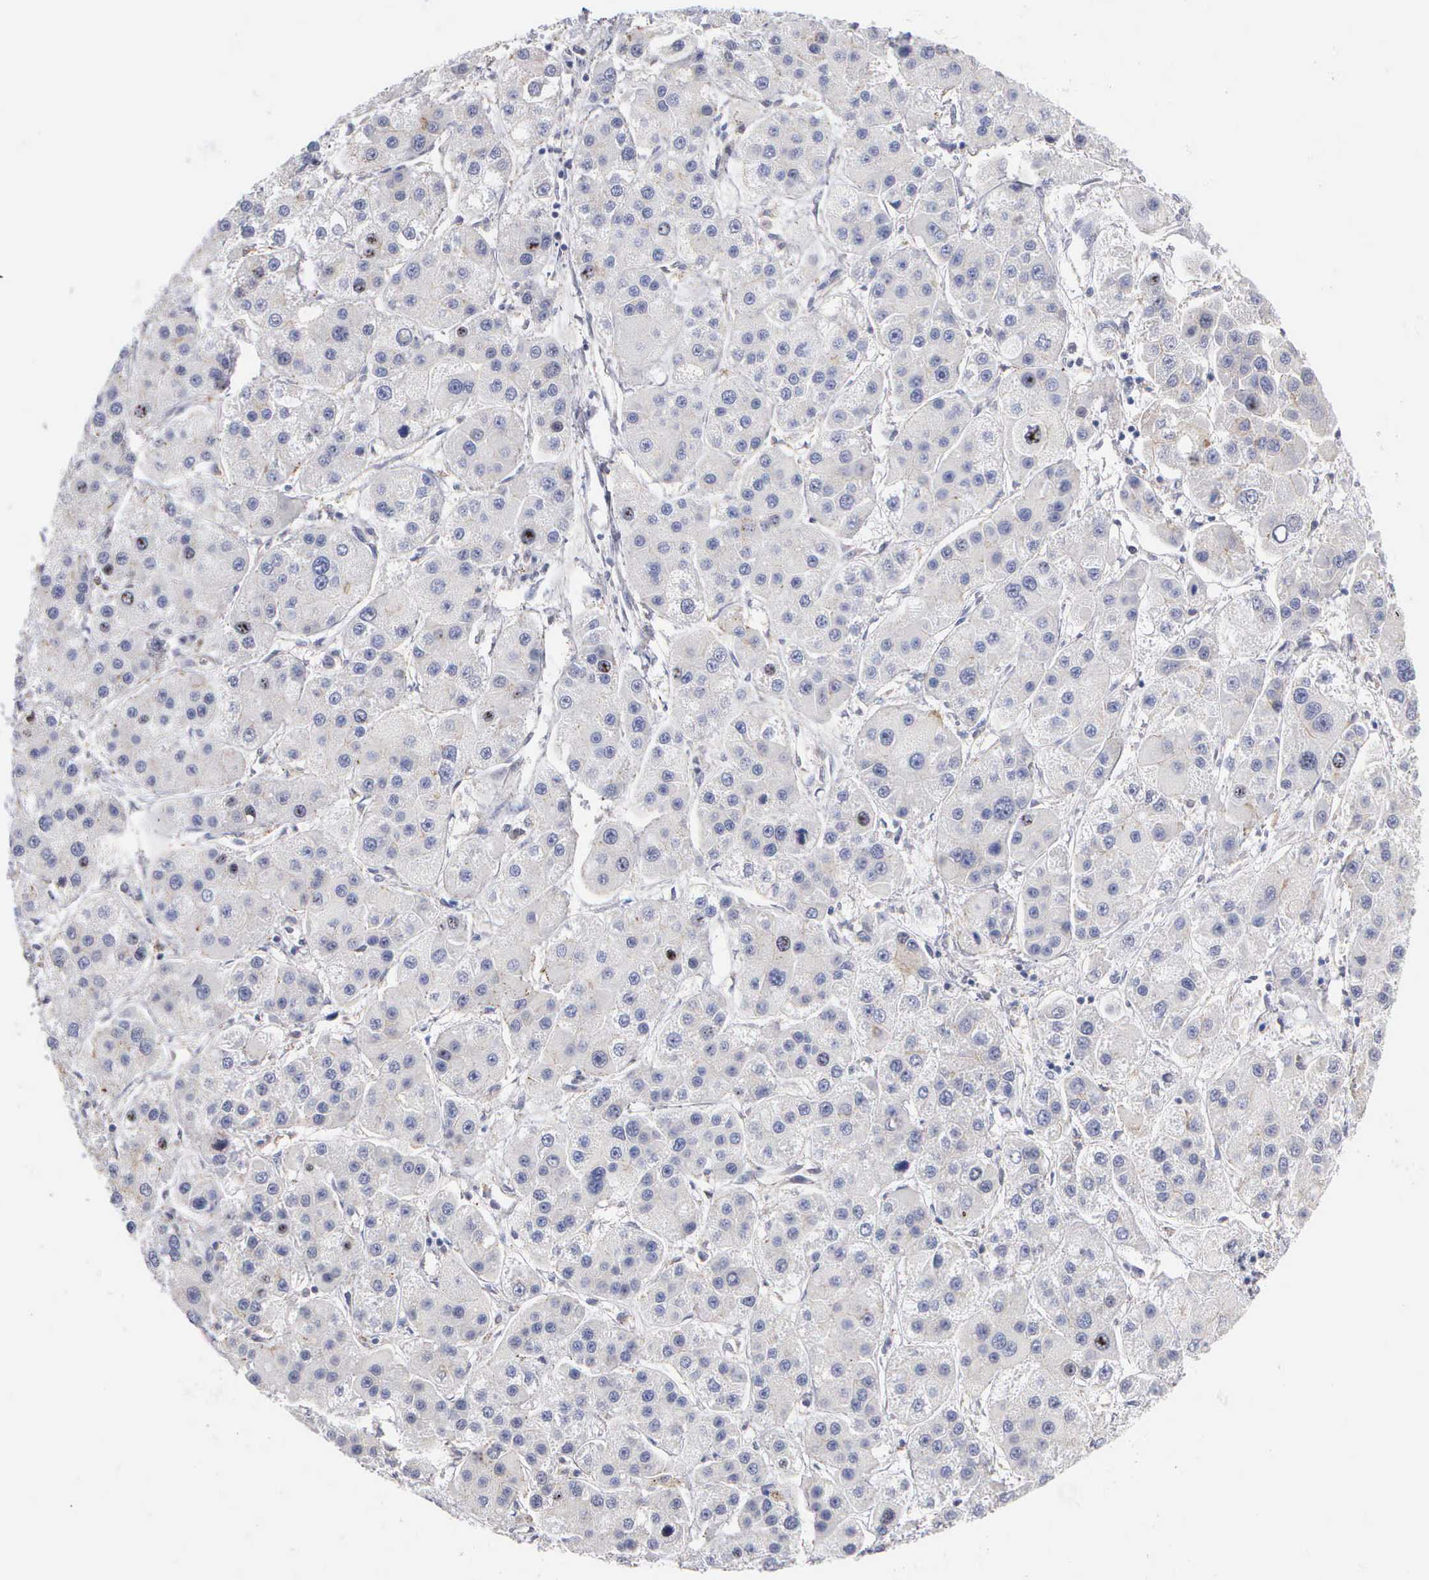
{"staining": {"intensity": "negative", "quantity": "none", "location": "none"}, "tissue": "liver cancer", "cell_type": "Tumor cells", "image_type": "cancer", "snomed": [{"axis": "morphology", "description": "Carcinoma, Hepatocellular, NOS"}, {"axis": "topography", "description": "Liver"}], "caption": "An immunohistochemistry (IHC) histopathology image of liver hepatocellular carcinoma is shown. There is no staining in tumor cells of liver hepatocellular carcinoma.", "gene": "KDM6A", "patient": {"sex": "female", "age": 85}}